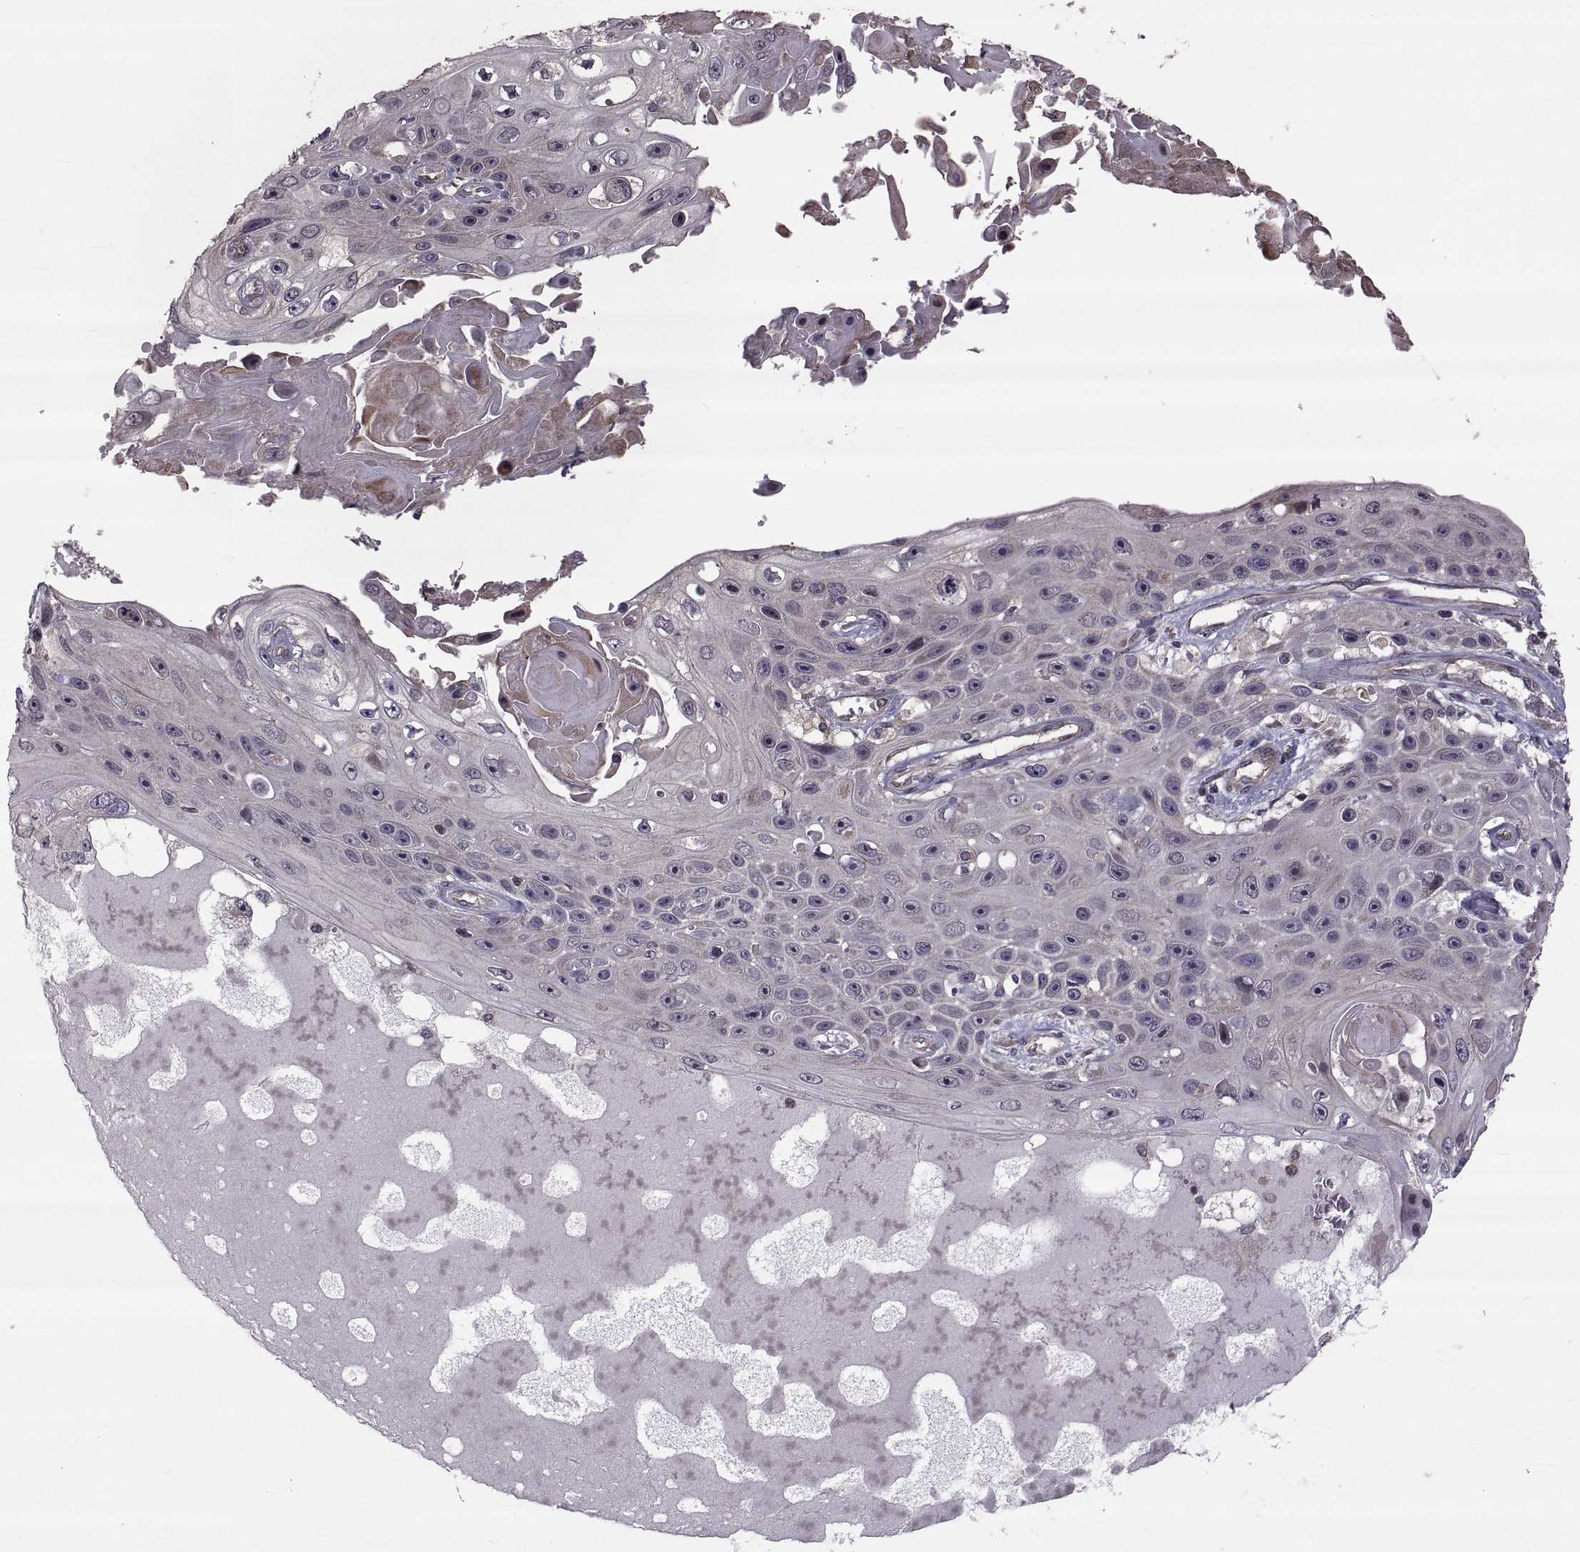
{"staining": {"intensity": "weak", "quantity": "<25%", "location": "cytoplasmic/membranous"}, "tissue": "skin cancer", "cell_type": "Tumor cells", "image_type": "cancer", "snomed": [{"axis": "morphology", "description": "Squamous cell carcinoma, NOS"}, {"axis": "topography", "description": "Skin"}], "caption": "A photomicrograph of human squamous cell carcinoma (skin) is negative for staining in tumor cells.", "gene": "PMM2", "patient": {"sex": "male", "age": 82}}